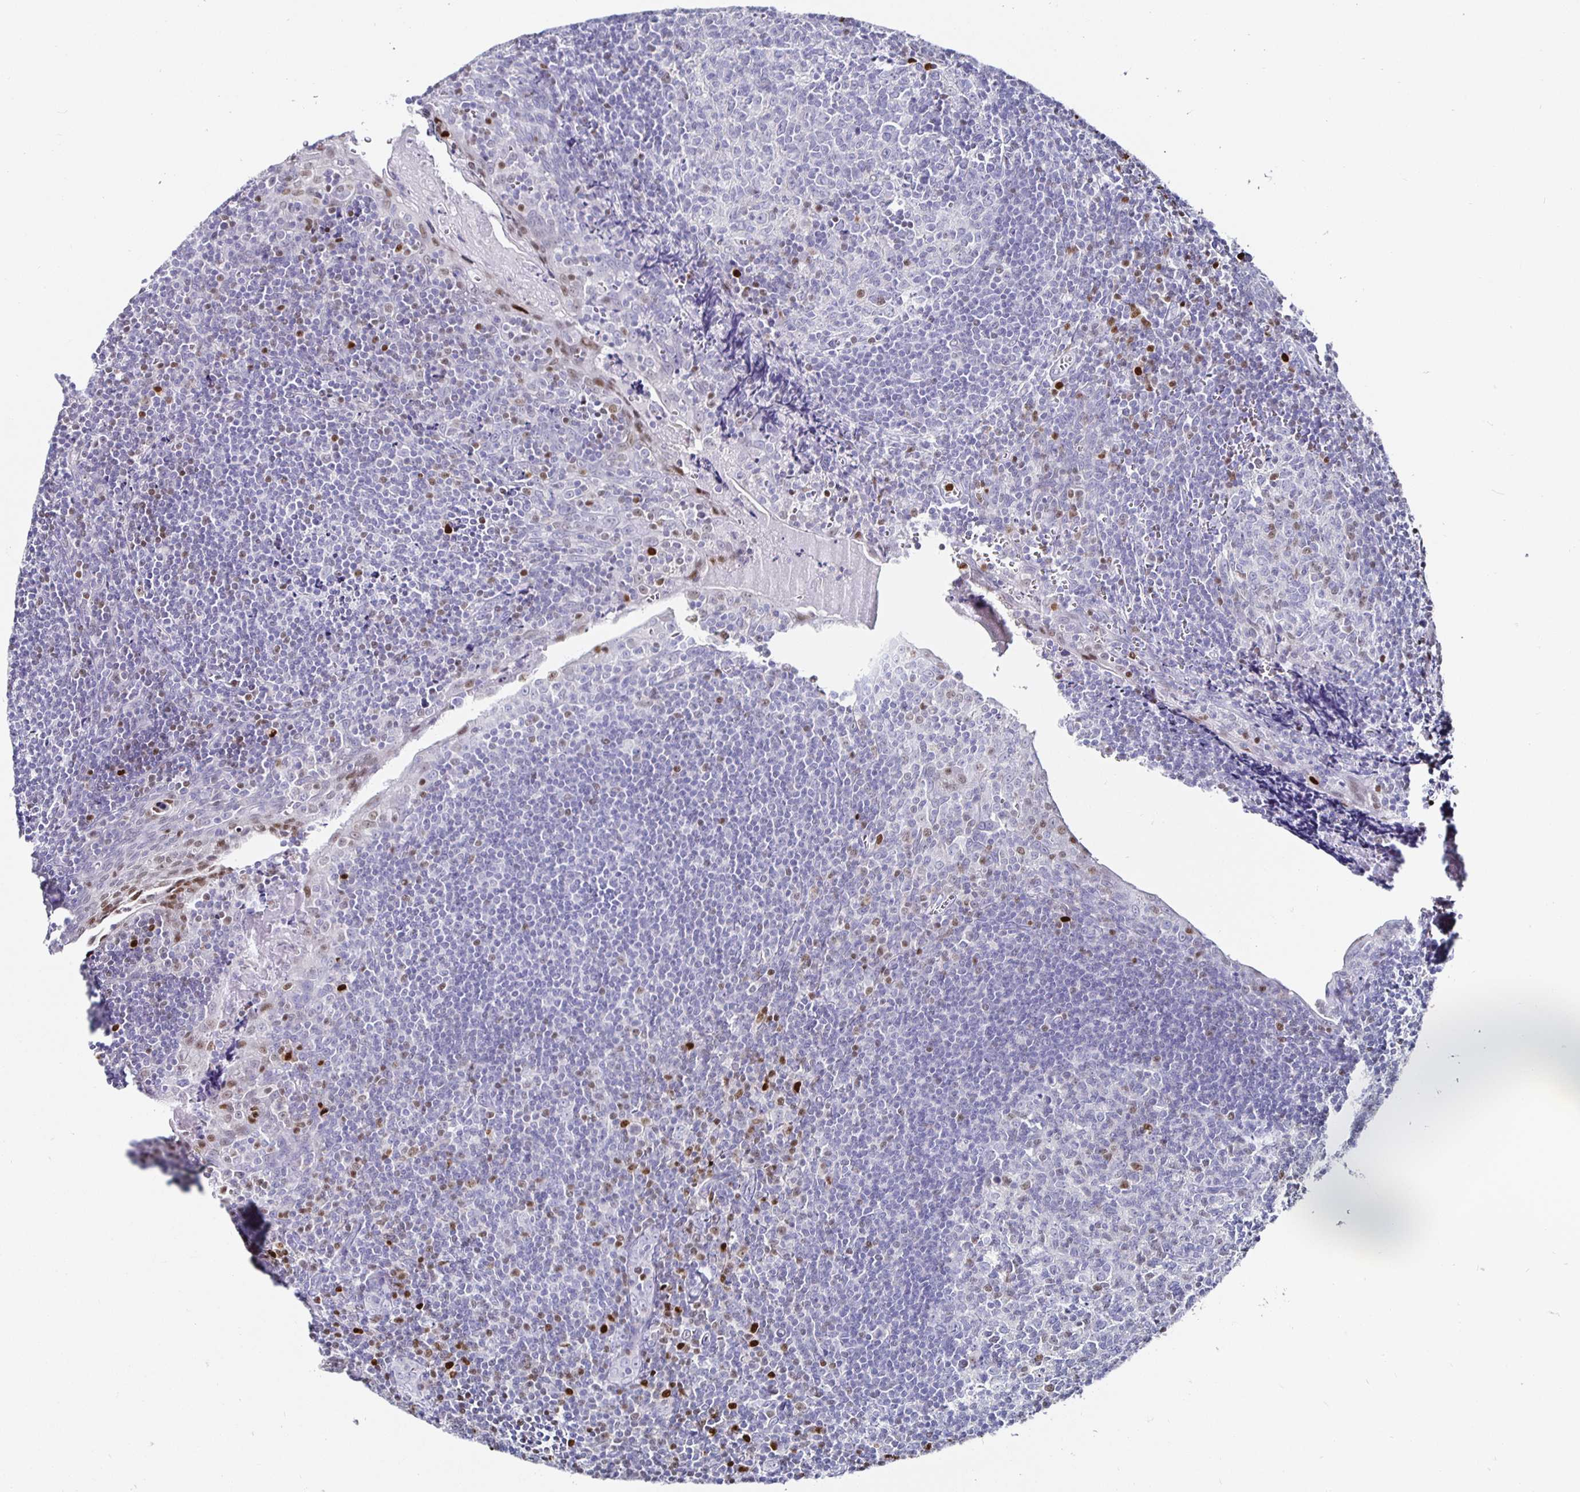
{"staining": {"intensity": "moderate", "quantity": "<25%", "location": "nuclear"}, "tissue": "tonsil", "cell_type": "Germinal center cells", "image_type": "normal", "snomed": [{"axis": "morphology", "description": "Normal tissue, NOS"}, {"axis": "morphology", "description": "Inflammation, NOS"}, {"axis": "topography", "description": "Tonsil"}], "caption": "This is an image of immunohistochemistry (IHC) staining of normal tonsil, which shows moderate staining in the nuclear of germinal center cells.", "gene": "RUNX2", "patient": {"sex": "female", "age": 31}}